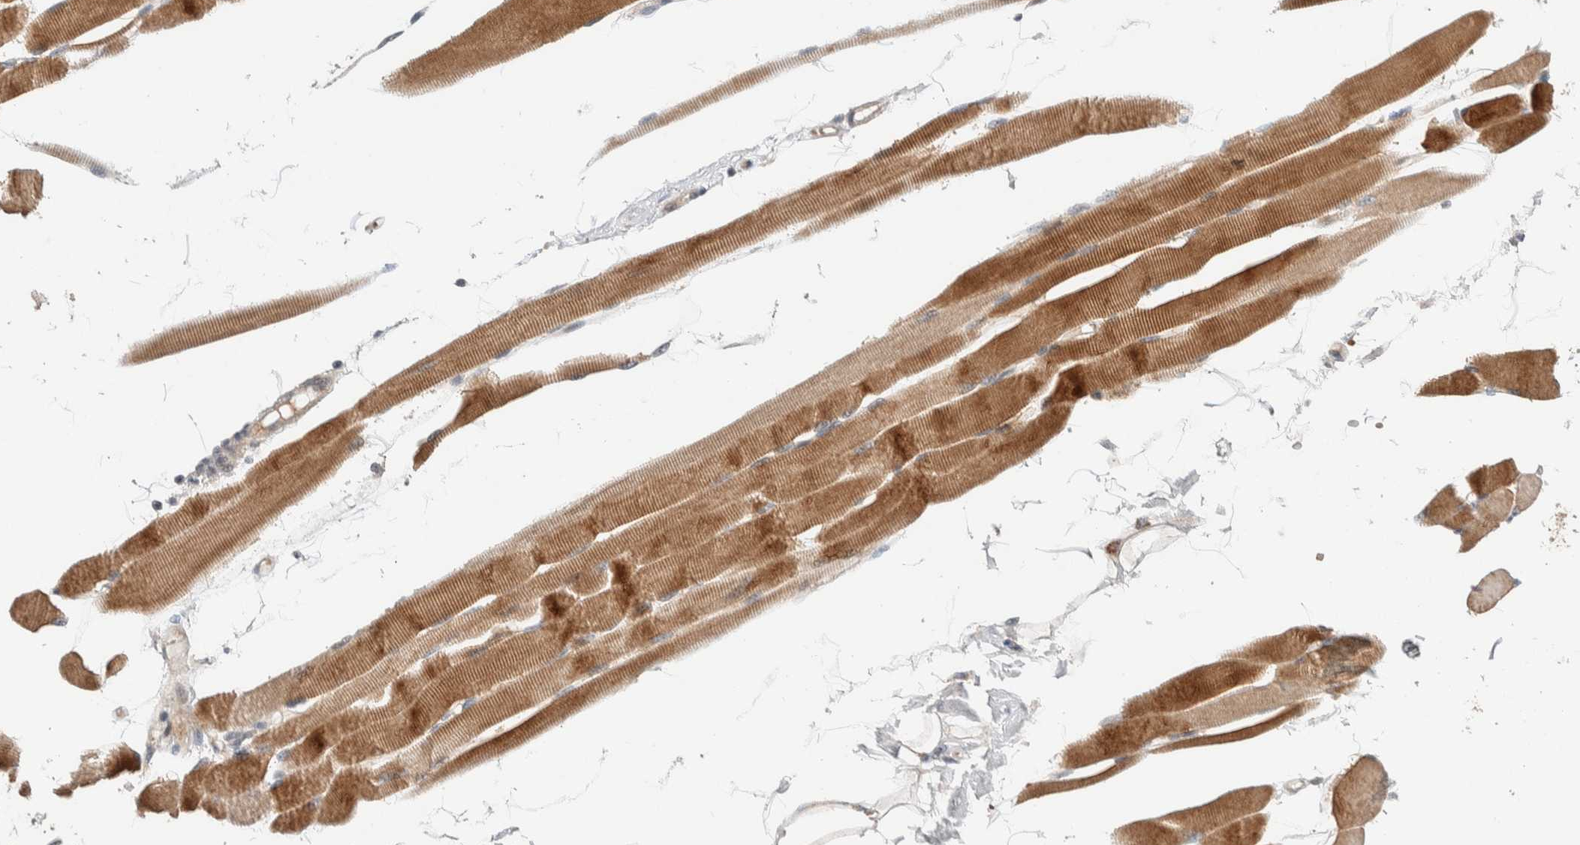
{"staining": {"intensity": "strong", "quantity": ">75%", "location": "cytoplasmic/membranous"}, "tissue": "skeletal muscle", "cell_type": "Myocytes", "image_type": "normal", "snomed": [{"axis": "morphology", "description": "Normal tissue, NOS"}, {"axis": "topography", "description": "Skeletal muscle"}, {"axis": "topography", "description": "Peripheral nerve tissue"}], "caption": "Immunohistochemistry (DAB (3,3'-diaminobenzidine)) staining of normal skeletal muscle exhibits strong cytoplasmic/membranous protein staining in about >75% of myocytes.", "gene": "CASK", "patient": {"sex": "female", "age": 84}}